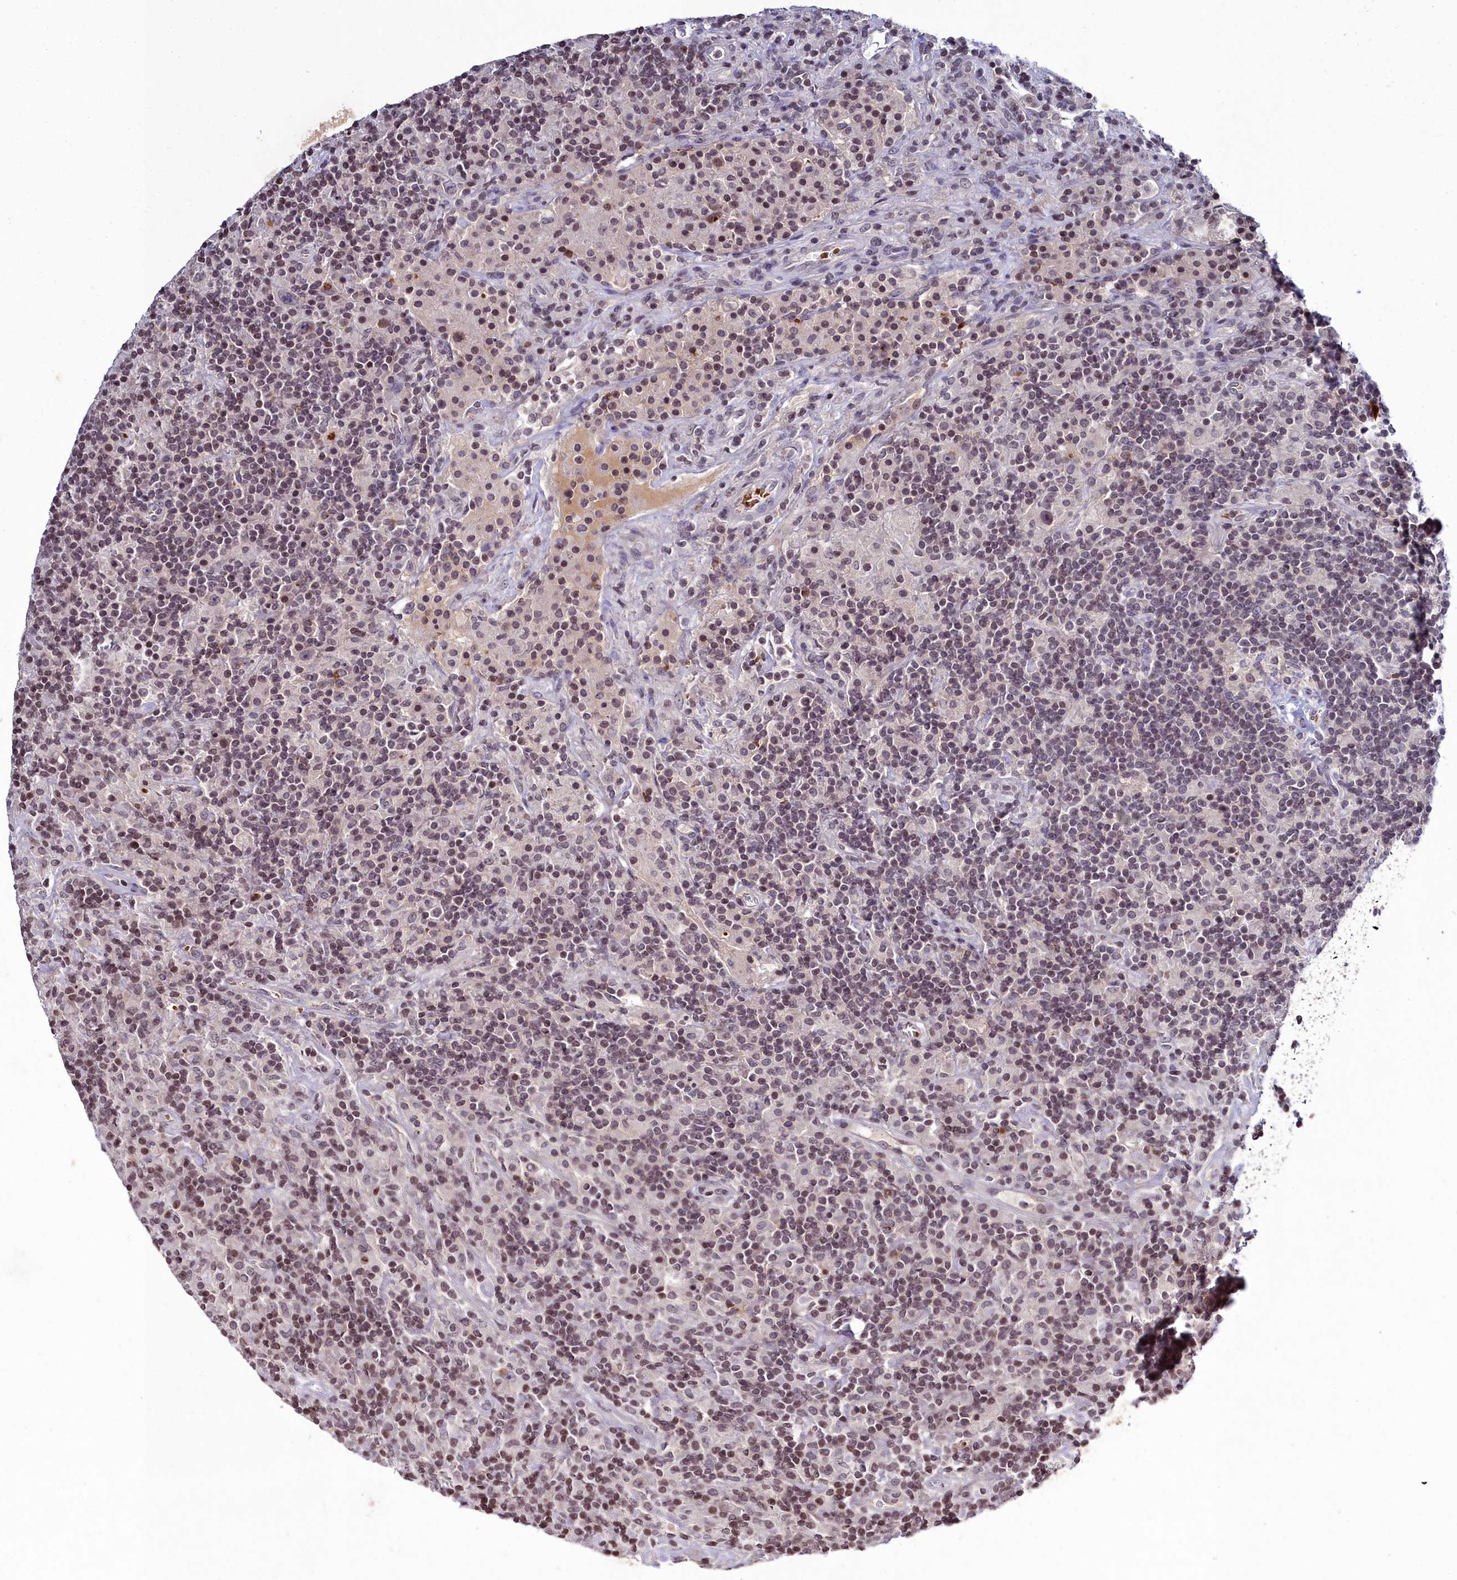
{"staining": {"intensity": "negative", "quantity": "none", "location": "none"}, "tissue": "lymphoma", "cell_type": "Tumor cells", "image_type": "cancer", "snomed": [{"axis": "morphology", "description": "Hodgkin's disease, NOS"}, {"axis": "topography", "description": "Lymph node"}], "caption": "Tumor cells show no significant protein staining in Hodgkin's disease. The staining is performed using DAB brown chromogen with nuclei counter-stained in using hematoxylin.", "gene": "FZD4", "patient": {"sex": "male", "age": 70}}